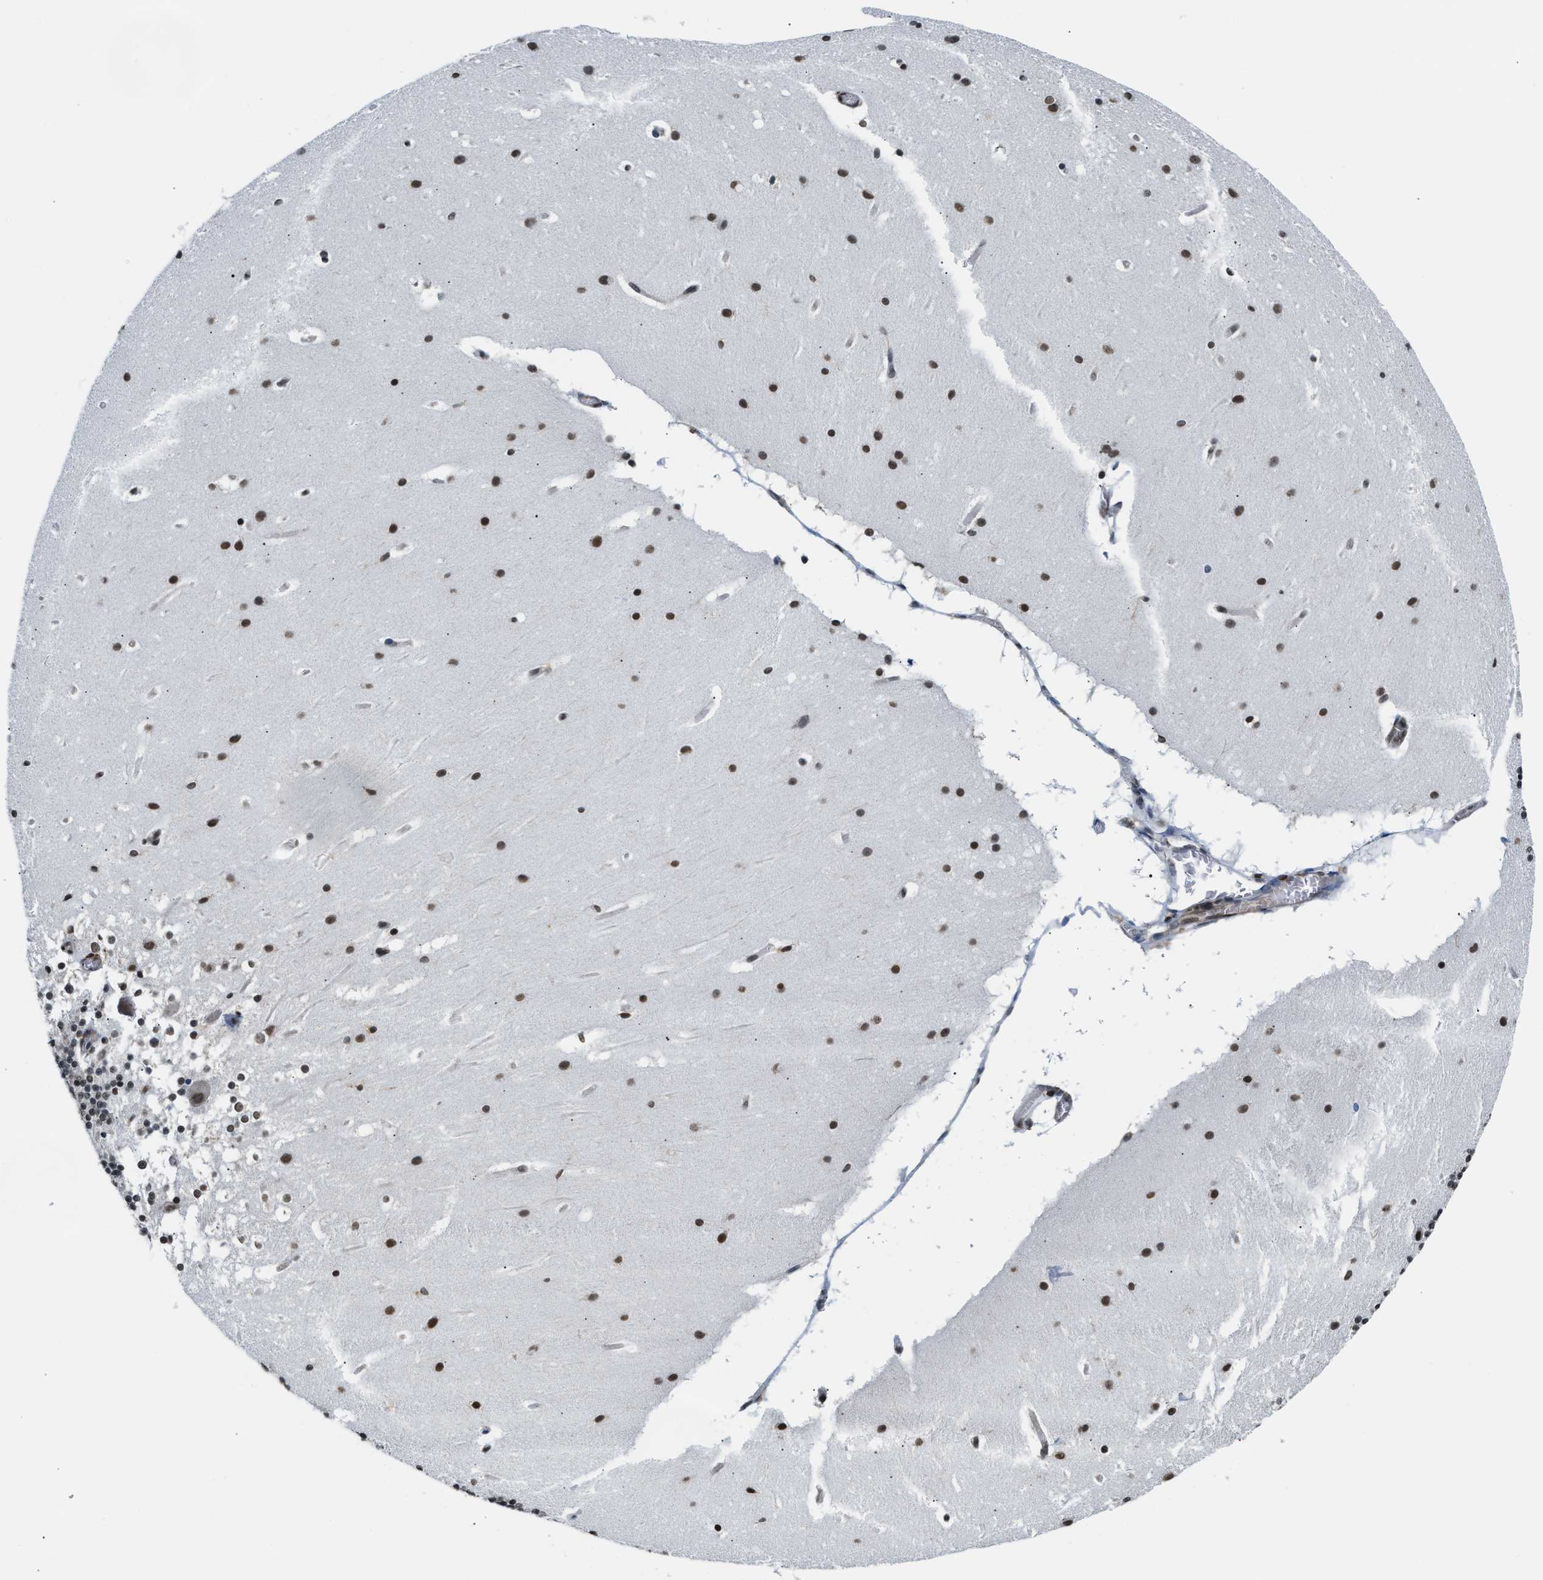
{"staining": {"intensity": "moderate", "quantity": "<25%", "location": "nuclear"}, "tissue": "cerebellum", "cell_type": "Cells in granular layer", "image_type": "normal", "snomed": [{"axis": "morphology", "description": "Normal tissue, NOS"}, {"axis": "topography", "description": "Cerebellum"}], "caption": "Cells in granular layer demonstrate low levels of moderate nuclear positivity in approximately <25% of cells in unremarkable human cerebellum. (Brightfield microscopy of DAB IHC at high magnification).", "gene": "STK10", "patient": {"sex": "female", "age": 19}}